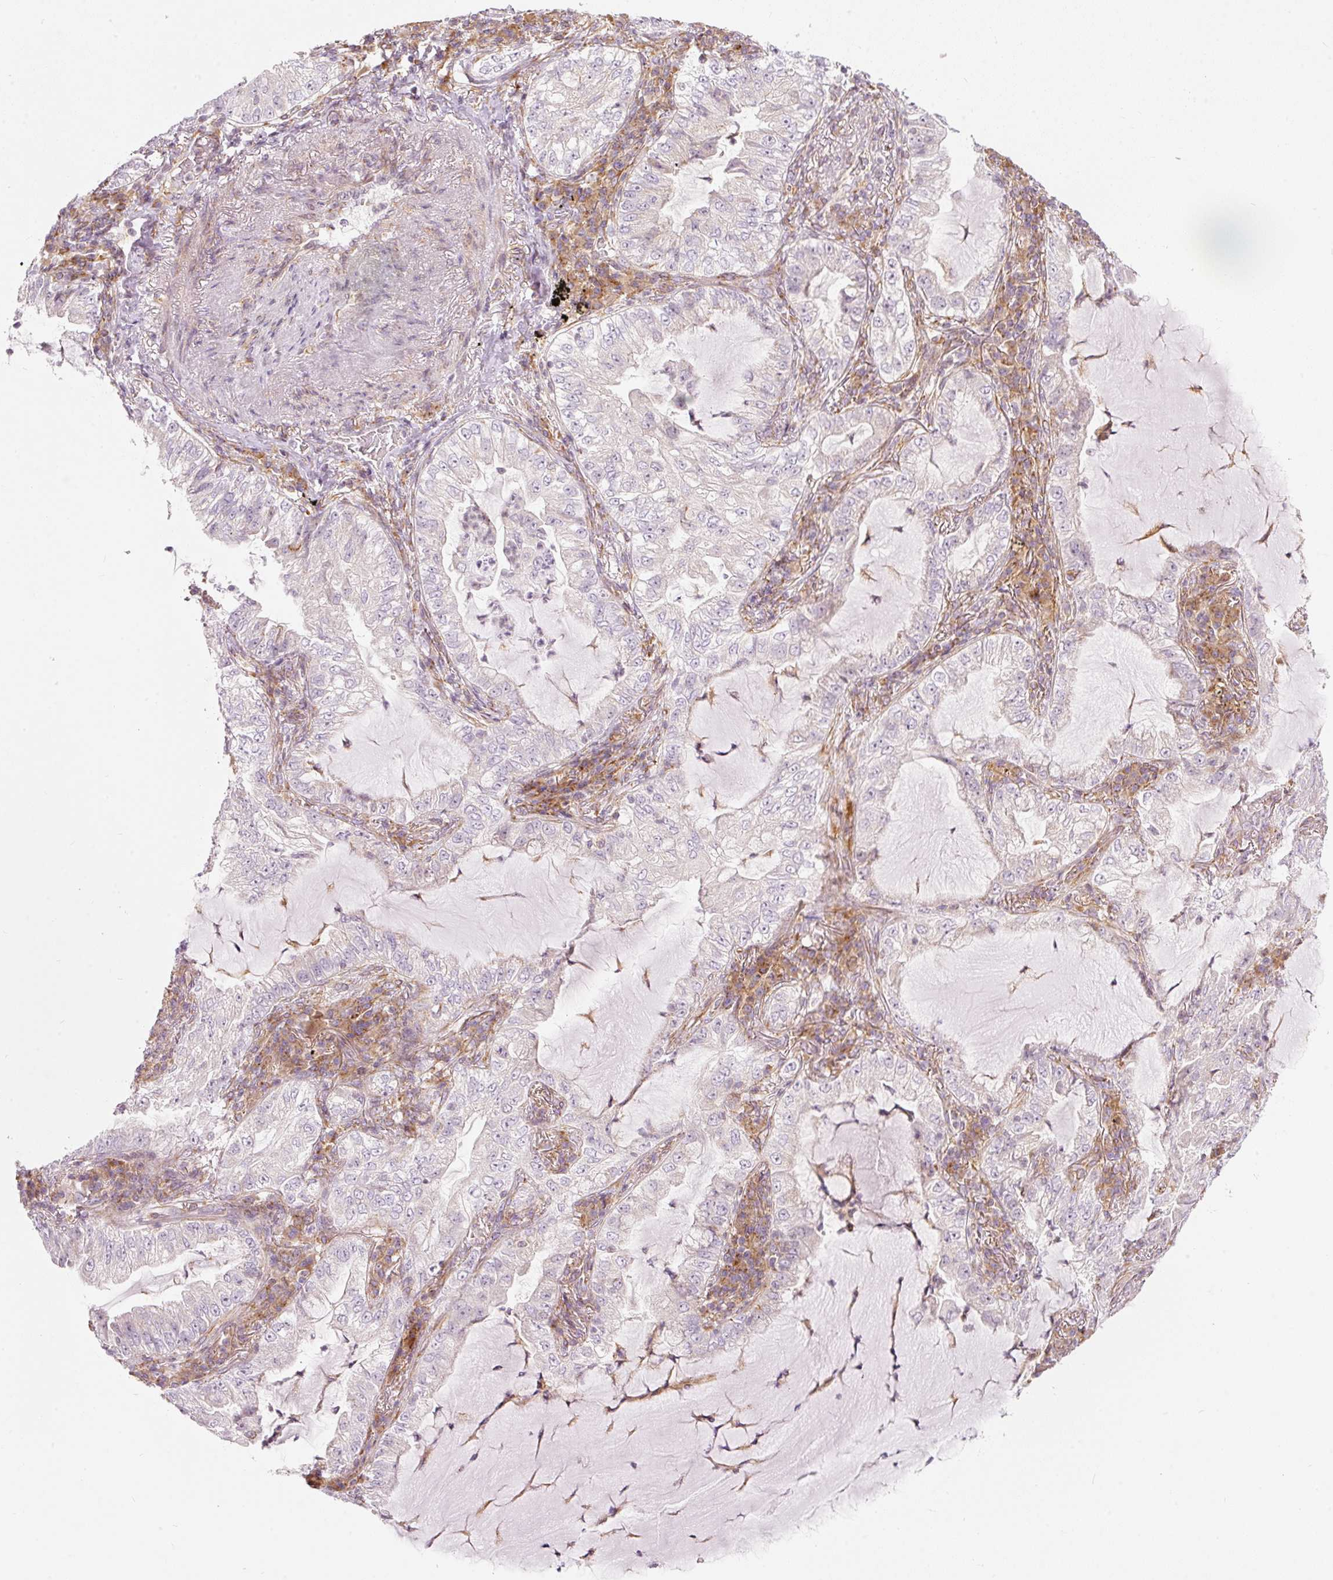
{"staining": {"intensity": "negative", "quantity": "none", "location": "none"}, "tissue": "lung cancer", "cell_type": "Tumor cells", "image_type": "cancer", "snomed": [{"axis": "morphology", "description": "Adenocarcinoma, NOS"}, {"axis": "topography", "description": "Lung"}], "caption": "IHC photomicrograph of lung cancer (adenocarcinoma) stained for a protein (brown), which shows no expression in tumor cells.", "gene": "SNAPC5", "patient": {"sex": "female", "age": 73}}